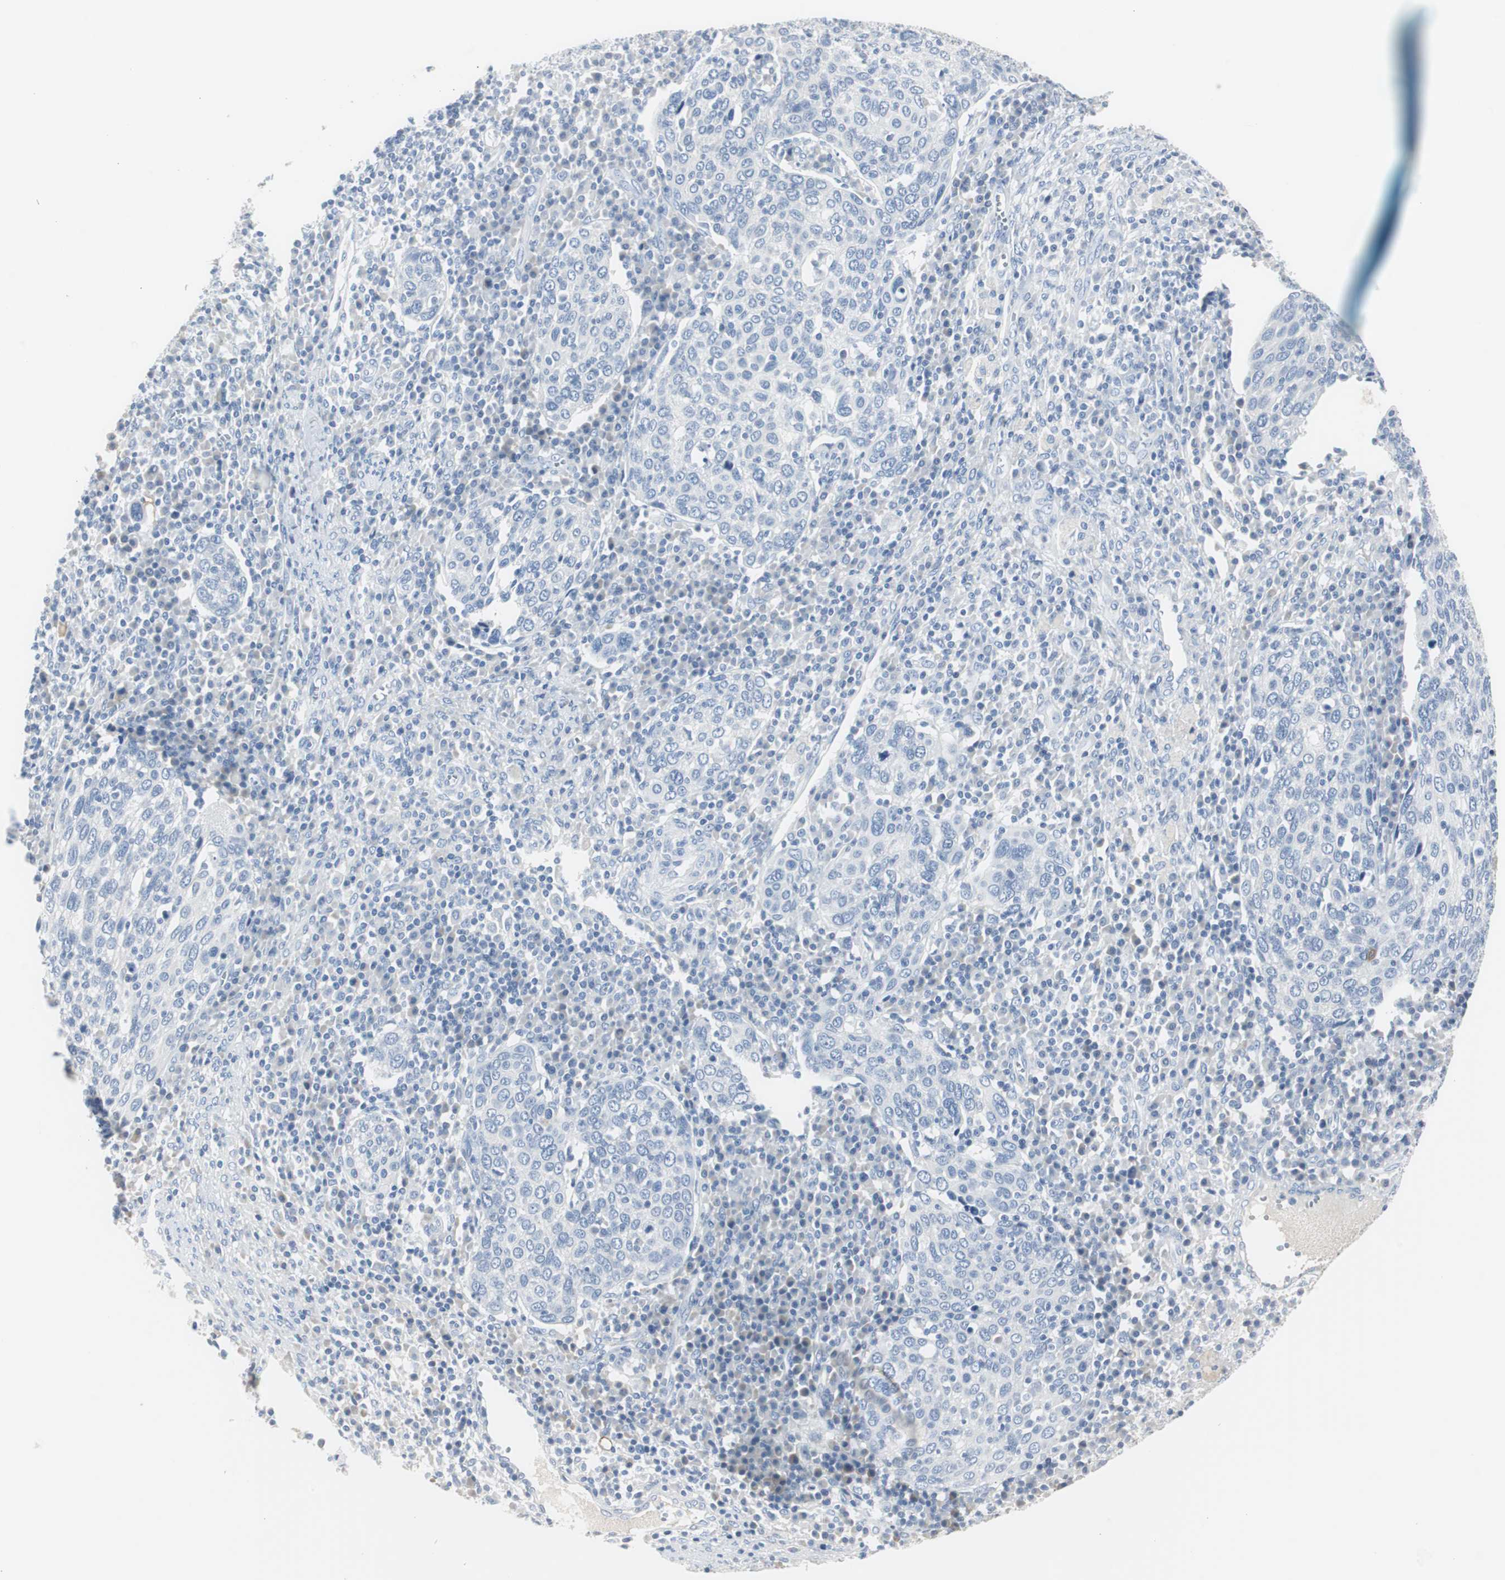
{"staining": {"intensity": "negative", "quantity": "none", "location": "none"}, "tissue": "cervical cancer", "cell_type": "Tumor cells", "image_type": "cancer", "snomed": [{"axis": "morphology", "description": "Squamous cell carcinoma, NOS"}, {"axis": "topography", "description": "Cervix"}], "caption": "This is a image of immunohistochemistry staining of cervical cancer (squamous cell carcinoma), which shows no staining in tumor cells. (DAB immunohistochemistry (IHC), high magnification).", "gene": "S100A7", "patient": {"sex": "female", "age": 40}}